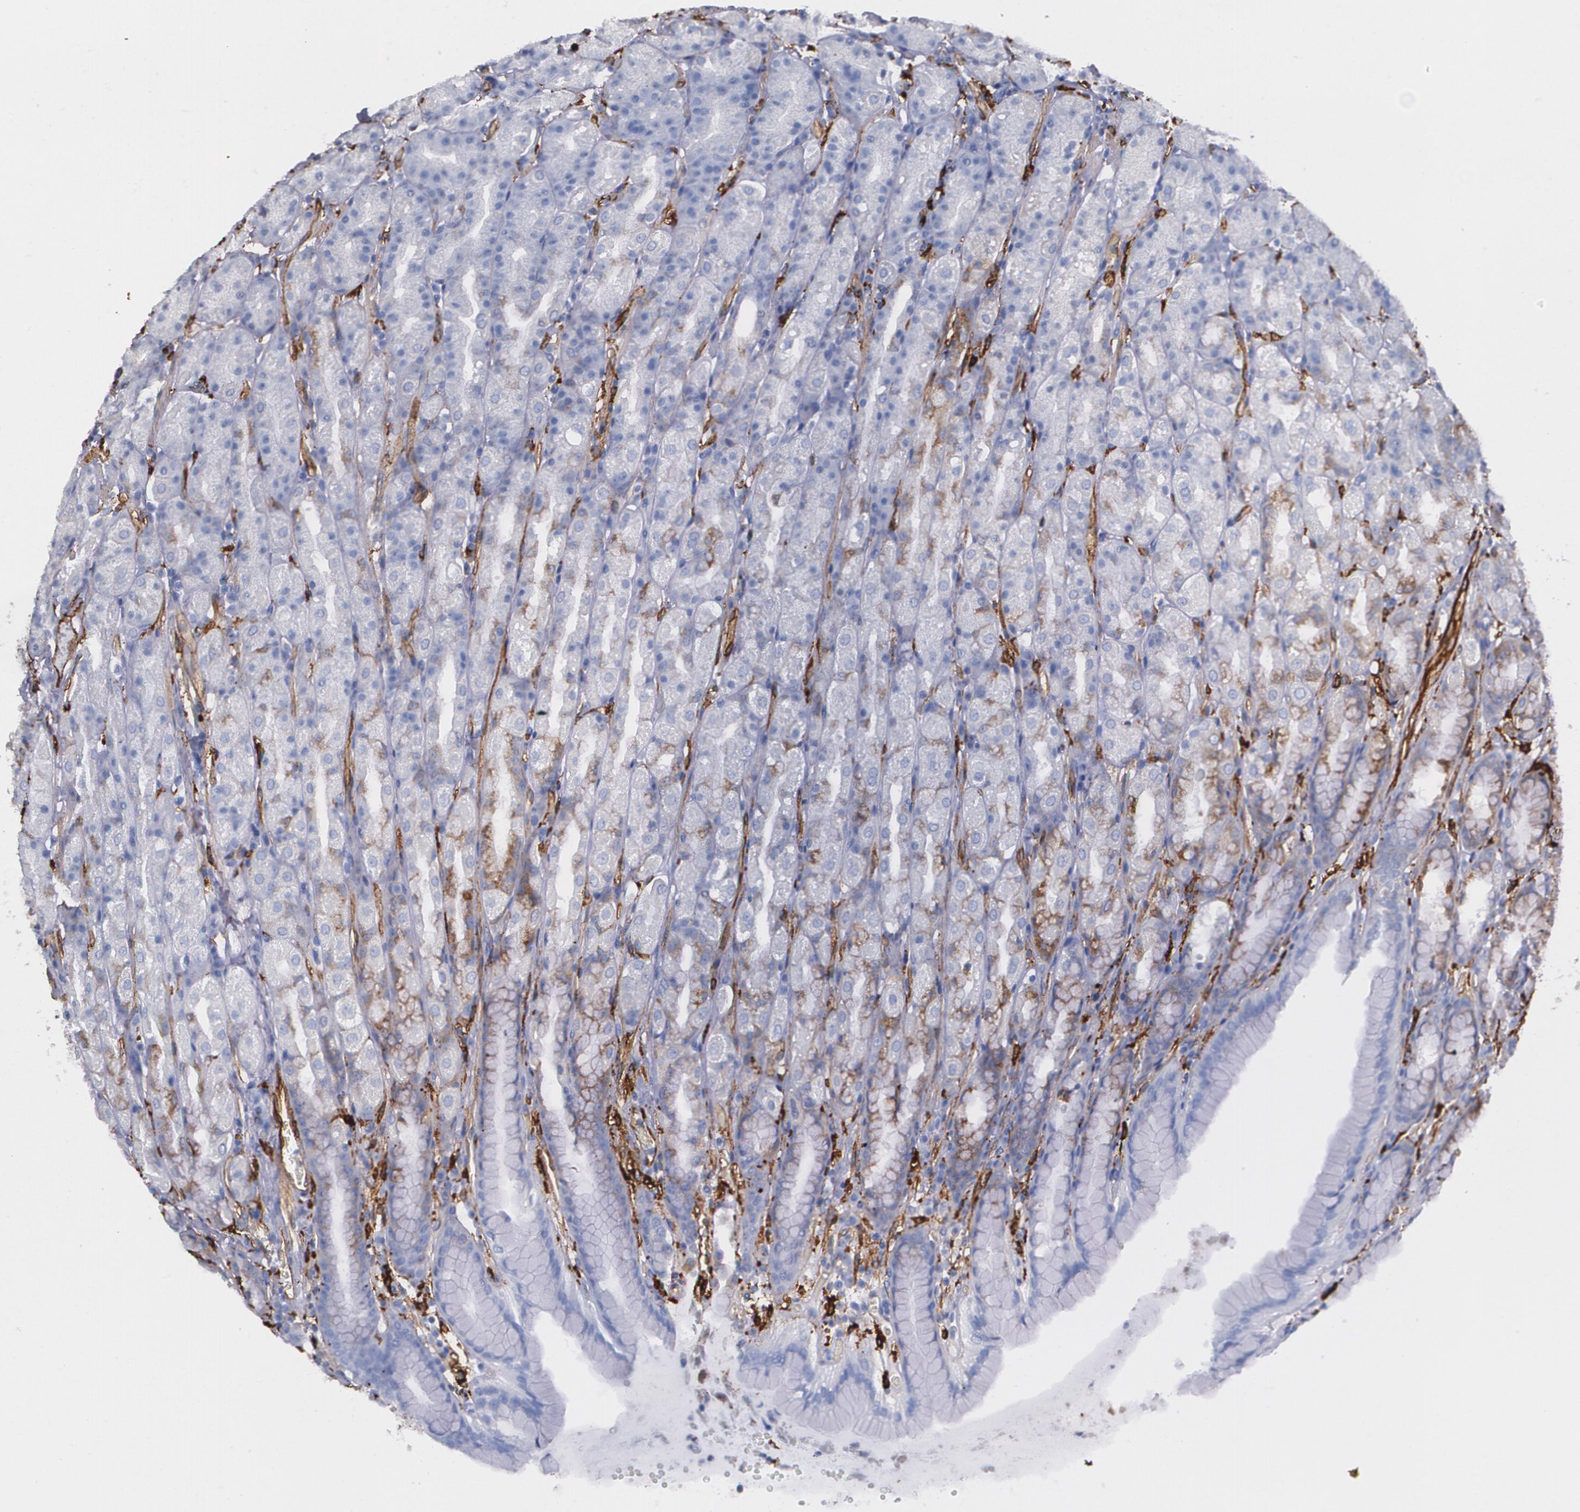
{"staining": {"intensity": "weak", "quantity": "25%-75%", "location": "cytoplasmic/membranous"}, "tissue": "stomach", "cell_type": "Glandular cells", "image_type": "normal", "snomed": [{"axis": "morphology", "description": "Normal tissue, NOS"}, {"axis": "topography", "description": "Stomach, upper"}], "caption": "Brown immunohistochemical staining in normal human stomach shows weak cytoplasmic/membranous staining in about 25%-75% of glandular cells. (DAB = brown stain, brightfield microscopy at high magnification).", "gene": "HLA", "patient": {"sex": "male", "age": 68}}